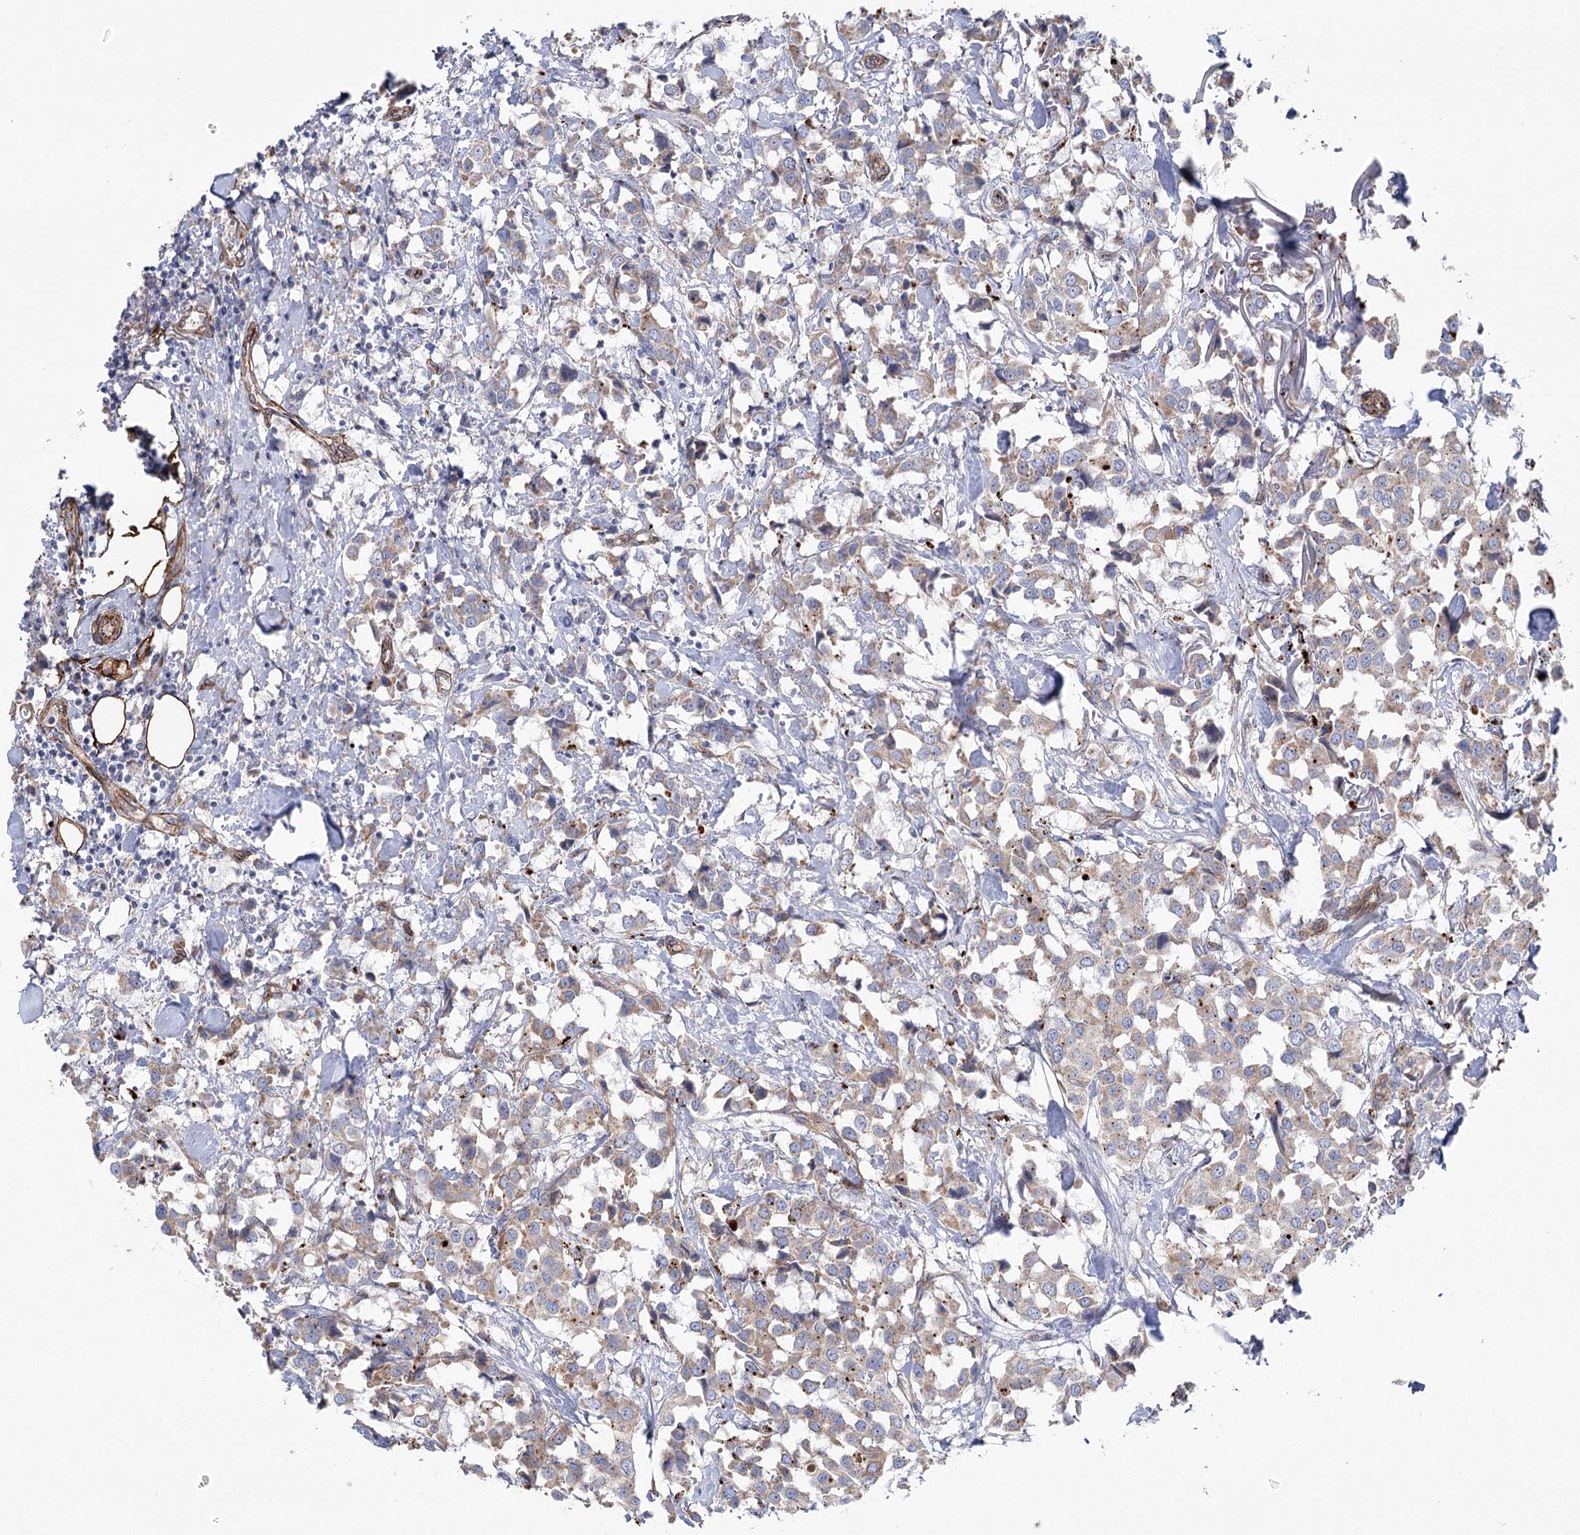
{"staining": {"intensity": "weak", "quantity": "25%-75%", "location": "cytoplasmic/membranous"}, "tissue": "breast cancer", "cell_type": "Tumor cells", "image_type": "cancer", "snomed": [{"axis": "morphology", "description": "Duct carcinoma"}, {"axis": "topography", "description": "Breast"}], "caption": "Tumor cells show low levels of weak cytoplasmic/membranous expression in about 25%-75% of cells in breast cancer. (DAB (3,3'-diaminobenzidine) = brown stain, brightfield microscopy at high magnification).", "gene": "TMEM164", "patient": {"sex": "female", "age": 80}}